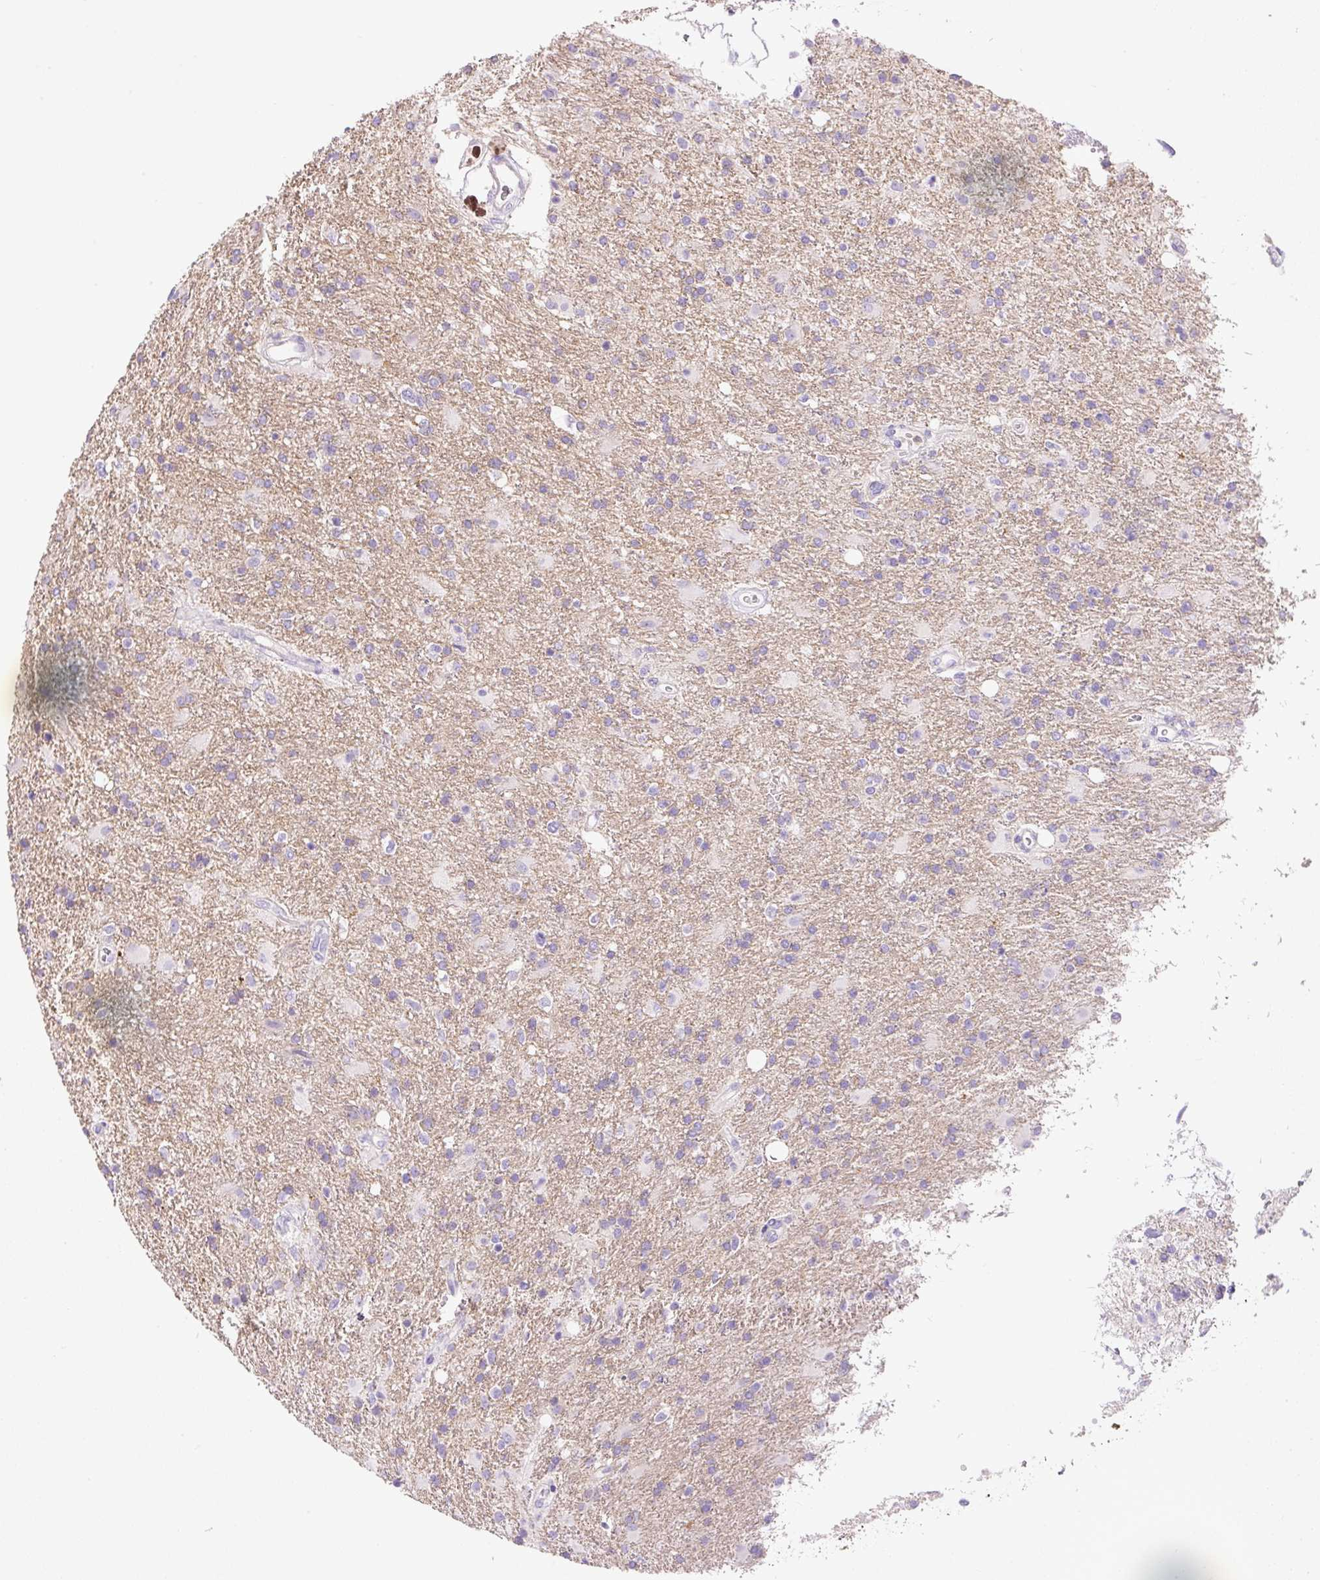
{"staining": {"intensity": "negative", "quantity": "none", "location": "none"}, "tissue": "glioma", "cell_type": "Tumor cells", "image_type": "cancer", "snomed": [{"axis": "morphology", "description": "Glioma, malignant, High grade"}, {"axis": "topography", "description": "Brain"}], "caption": "Immunohistochemistry photomicrograph of neoplastic tissue: glioma stained with DAB shows no significant protein positivity in tumor cells.", "gene": "TDRD15", "patient": {"sex": "male", "age": 56}}